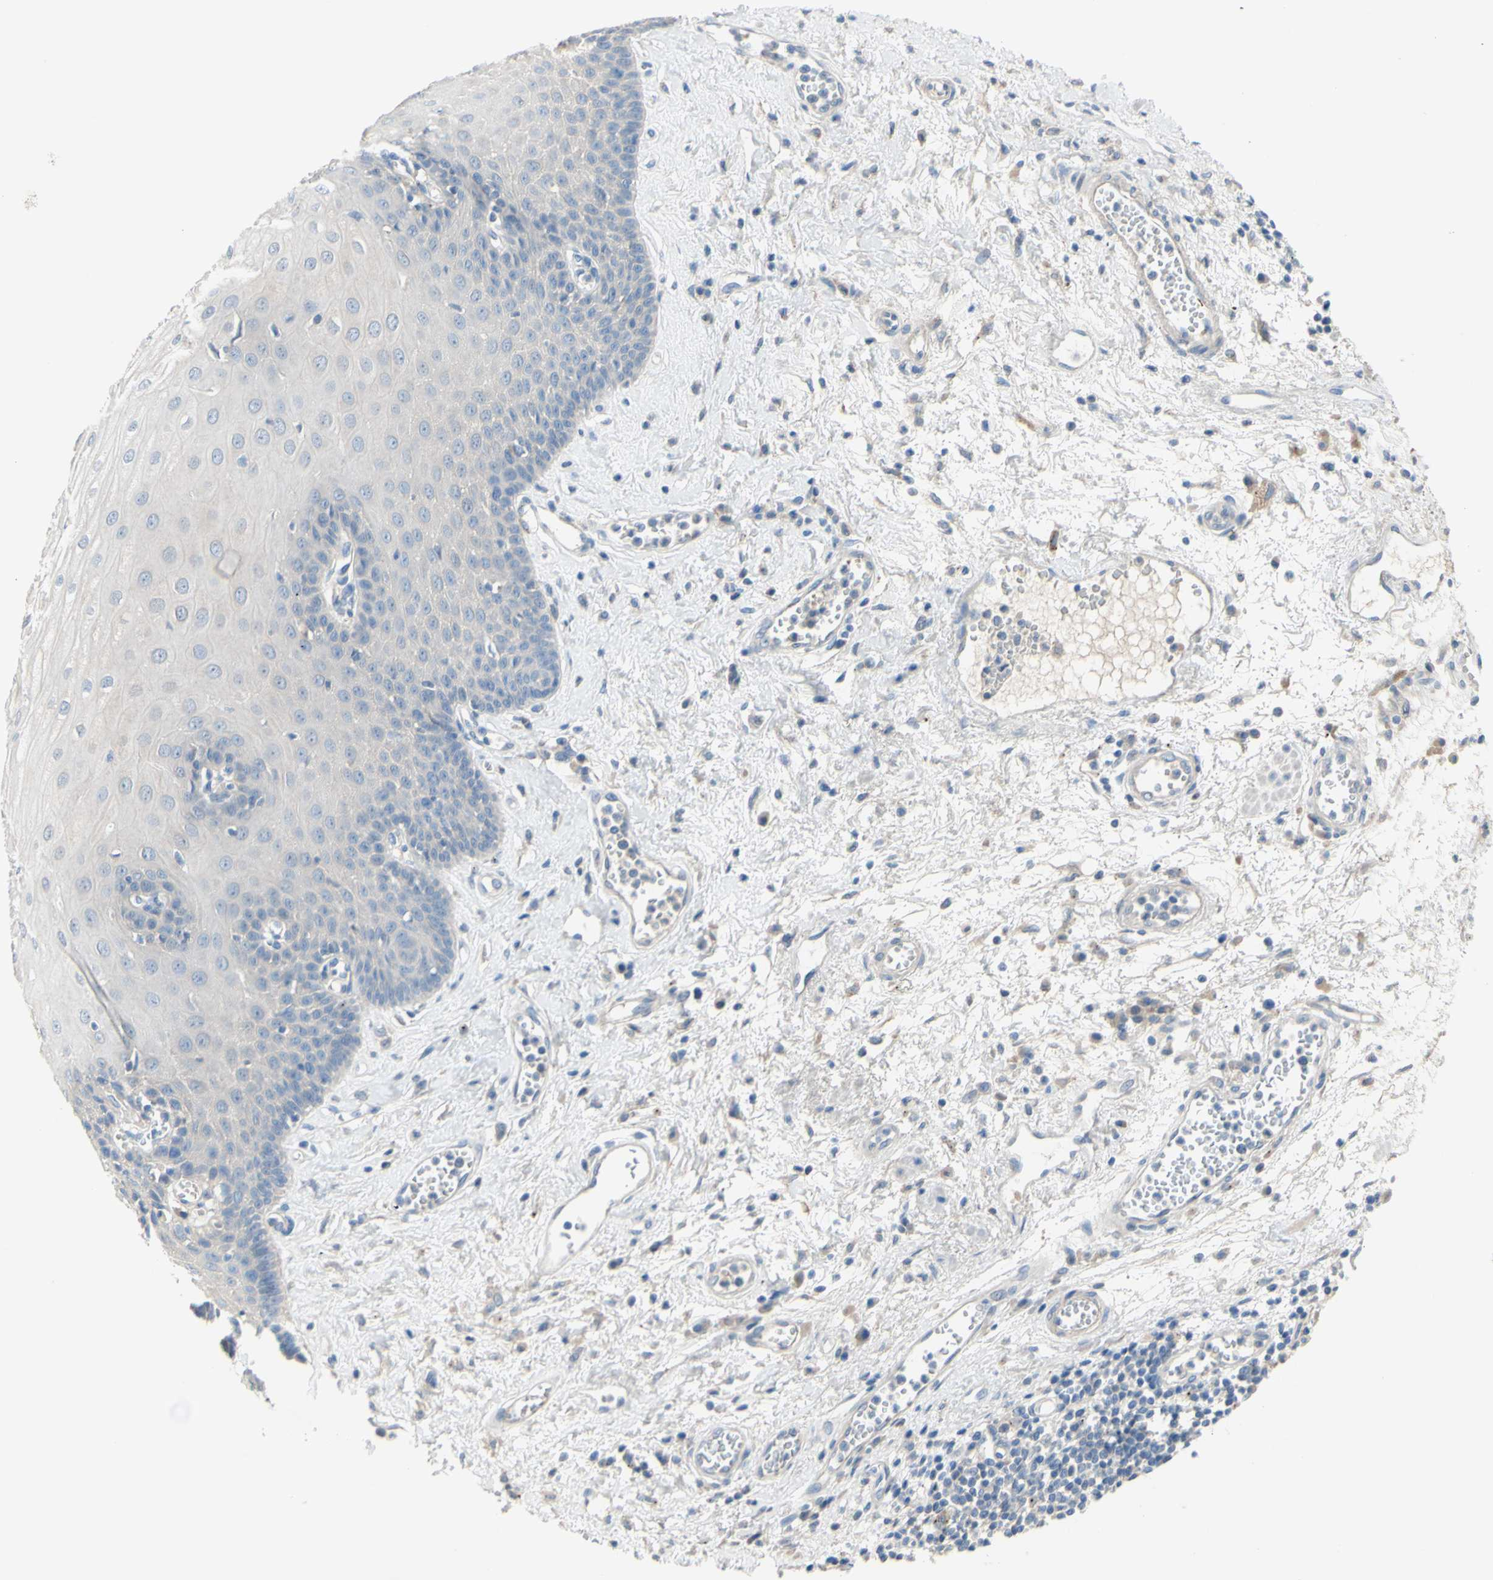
{"staining": {"intensity": "negative", "quantity": "none", "location": "none"}, "tissue": "esophagus", "cell_type": "Squamous epithelial cells", "image_type": "normal", "snomed": [{"axis": "morphology", "description": "Normal tissue, NOS"}, {"axis": "morphology", "description": "Squamous cell carcinoma, NOS"}, {"axis": "topography", "description": "Esophagus"}], "caption": "A histopathology image of esophagus stained for a protein demonstrates no brown staining in squamous epithelial cells.", "gene": "TMEM59L", "patient": {"sex": "male", "age": 65}}